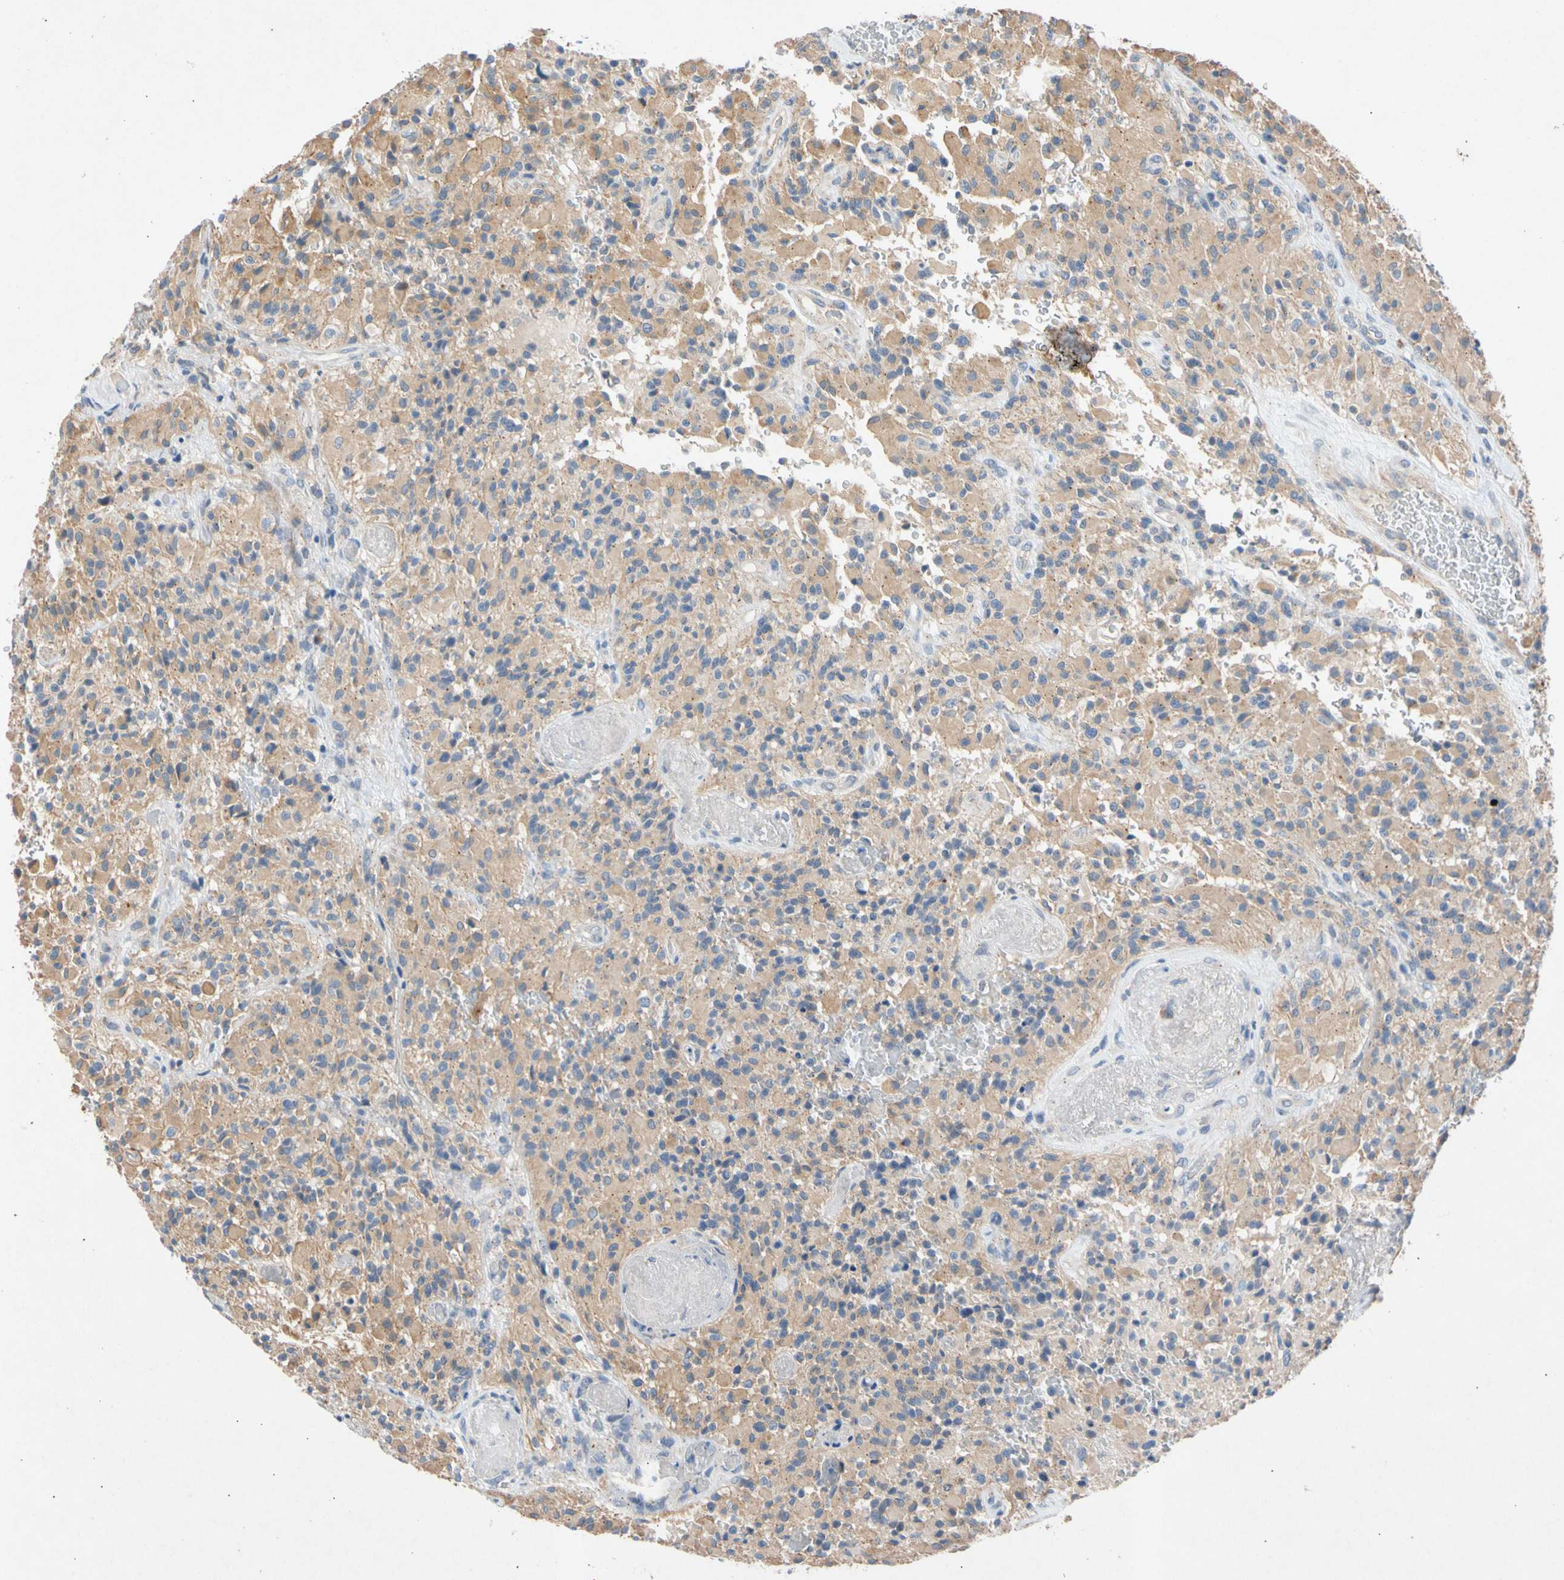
{"staining": {"intensity": "weak", "quantity": ">75%", "location": "cytoplasmic/membranous"}, "tissue": "glioma", "cell_type": "Tumor cells", "image_type": "cancer", "snomed": [{"axis": "morphology", "description": "Glioma, malignant, High grade"}, {"axis": "topography", "description": "Brain"}], "caption": "This is a photomicrograph of immunohistochemistry (IHC) staining of high-grade glioma (malignant), which shows weak expression in the cytoplasmic/membranous of tumor cells.", "gene": "GASK1B", "patient": {"sex": "male", "age": 71}}